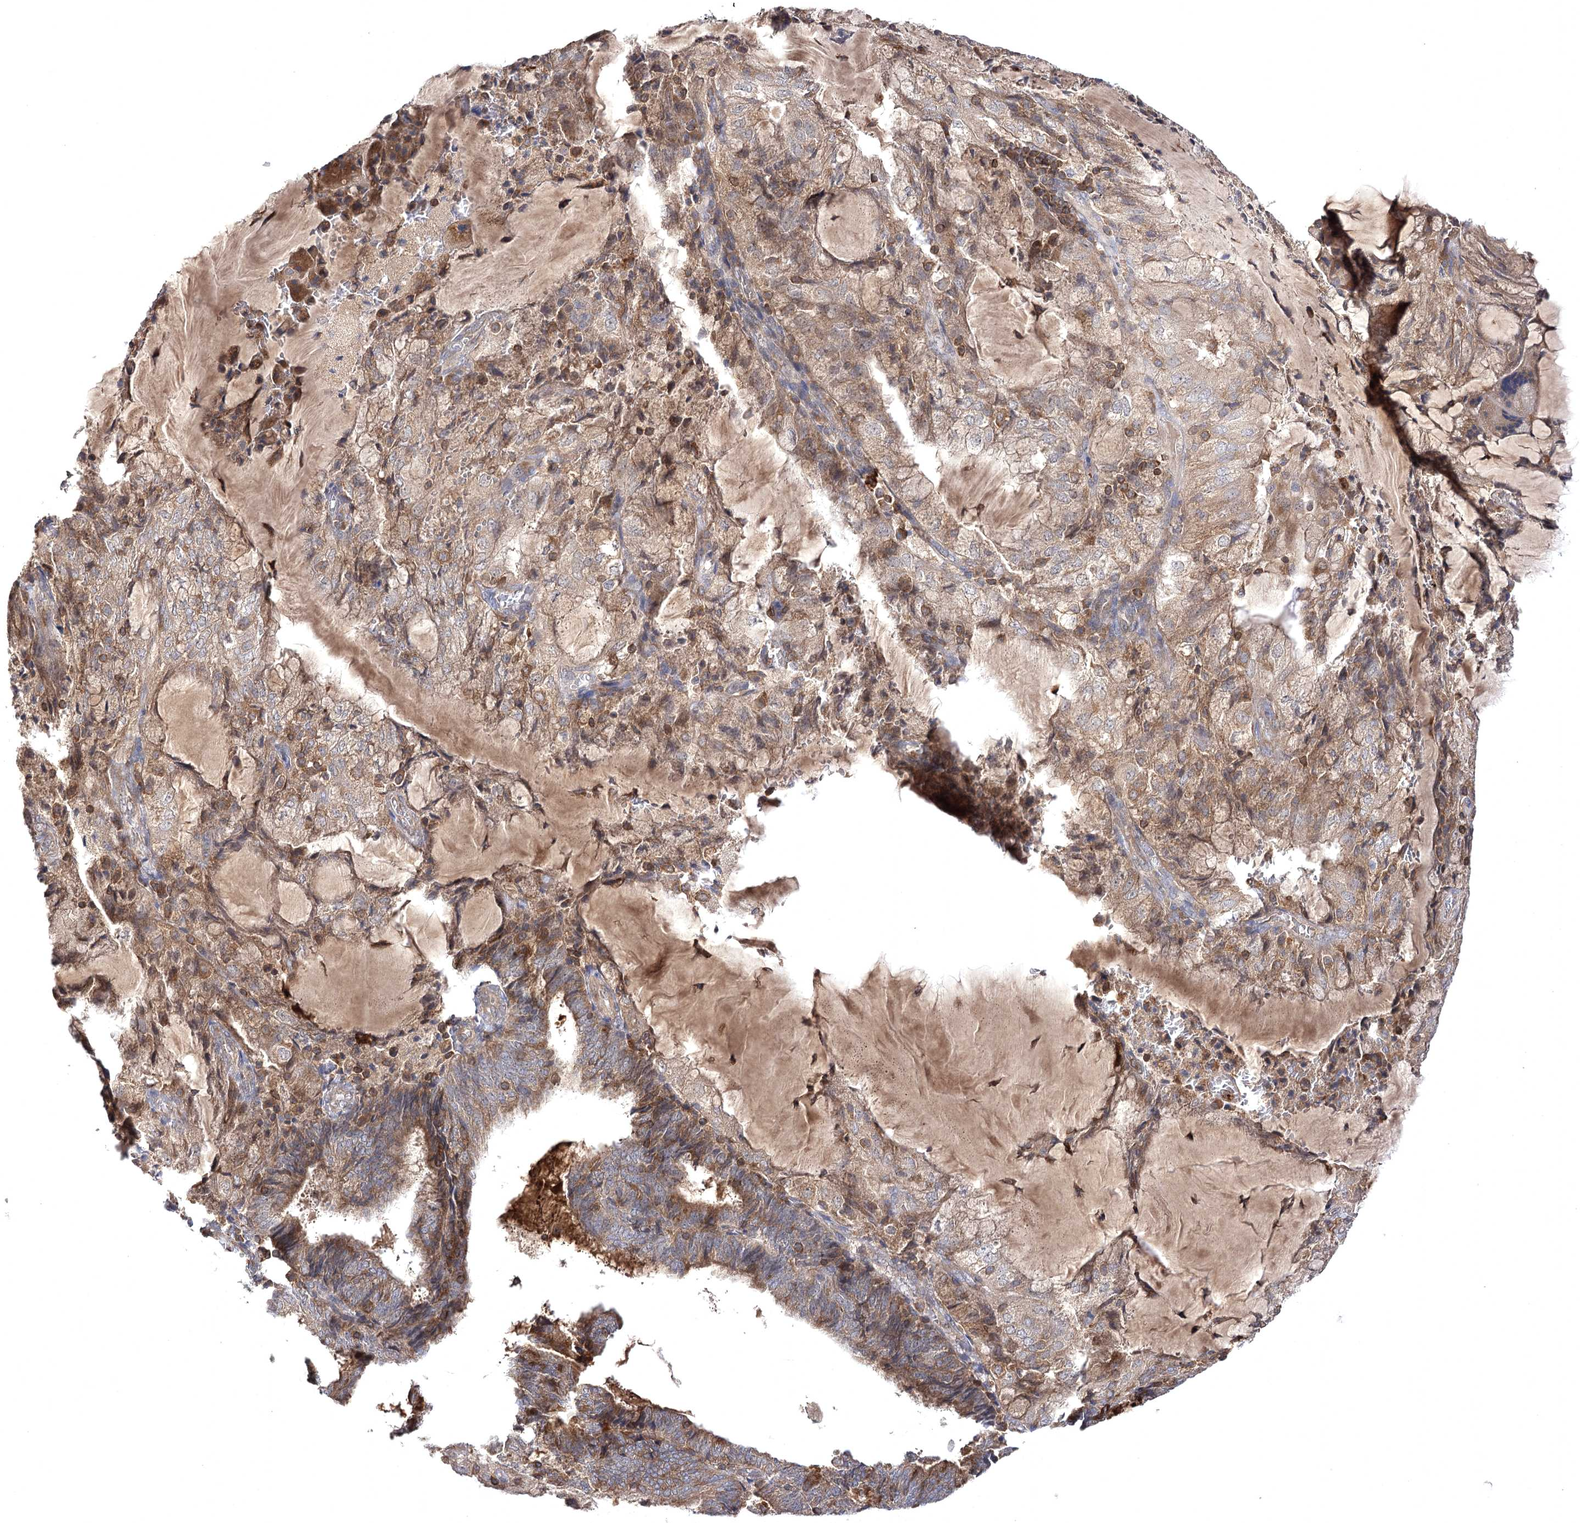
{"staining": {"intensity": "moderate", "quantity": ">75%", "location": "cytoplasmic/membranous"}, "tissue": "endometrial cancer", "cell_type": "Tumor cells", "image_type": "cancer", "snomed": [{"axis": "morphology", "description": "Adenocarcinoma, NOS"}, {"axis": "topography", "description": "Endometrium"}], "caption": "This histopathology image displays immunohistochemistry staining of endometrial adenocarcinoma, with medium moderate cytoplasmic/membranous positivity in about >75% of tumor cells.", "gene": "BCR", "patient": {"sex": "female", "age": 81}}